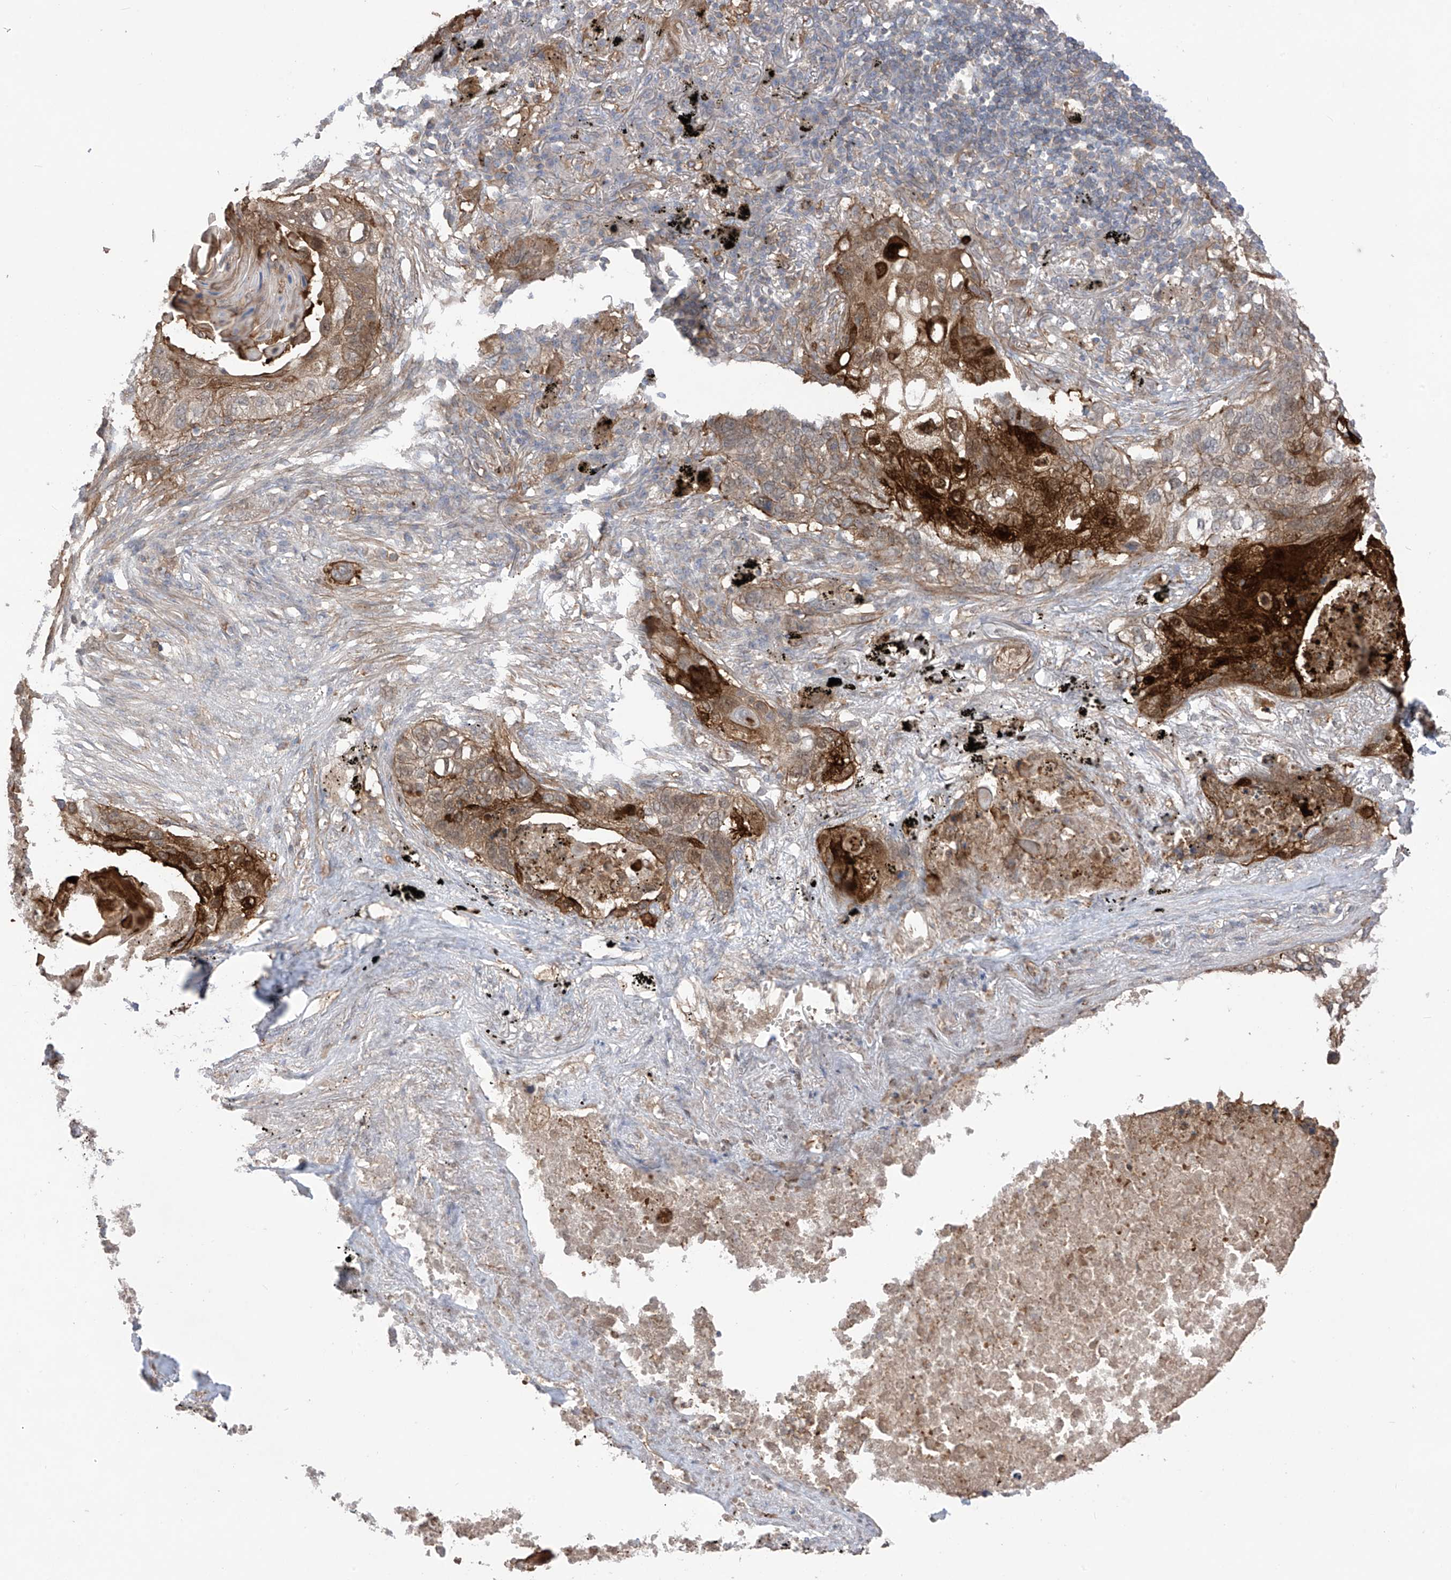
{"staining": {"intensity": "strong", "quantity": "25%-75%", "location": "cytoplasmic/membranous"}, "tissue": "lung cancer", "cell_type": "Tumor cells", "image_type": "cancer", "snomed": [{"axis": "morphology", "description": "Squamous cell carcinoma, NOS"}, {"axis": "topography", "description": "Lung"}], "caption": "This is a photomicrograph of immunohistochemistry staining of lung squamous cell carcinoma, which shows strong staining in the cytoplasmic/membranous of tumor cells.", "gene": "TRMU", "patient": {"sex": "female", "age": 63}}